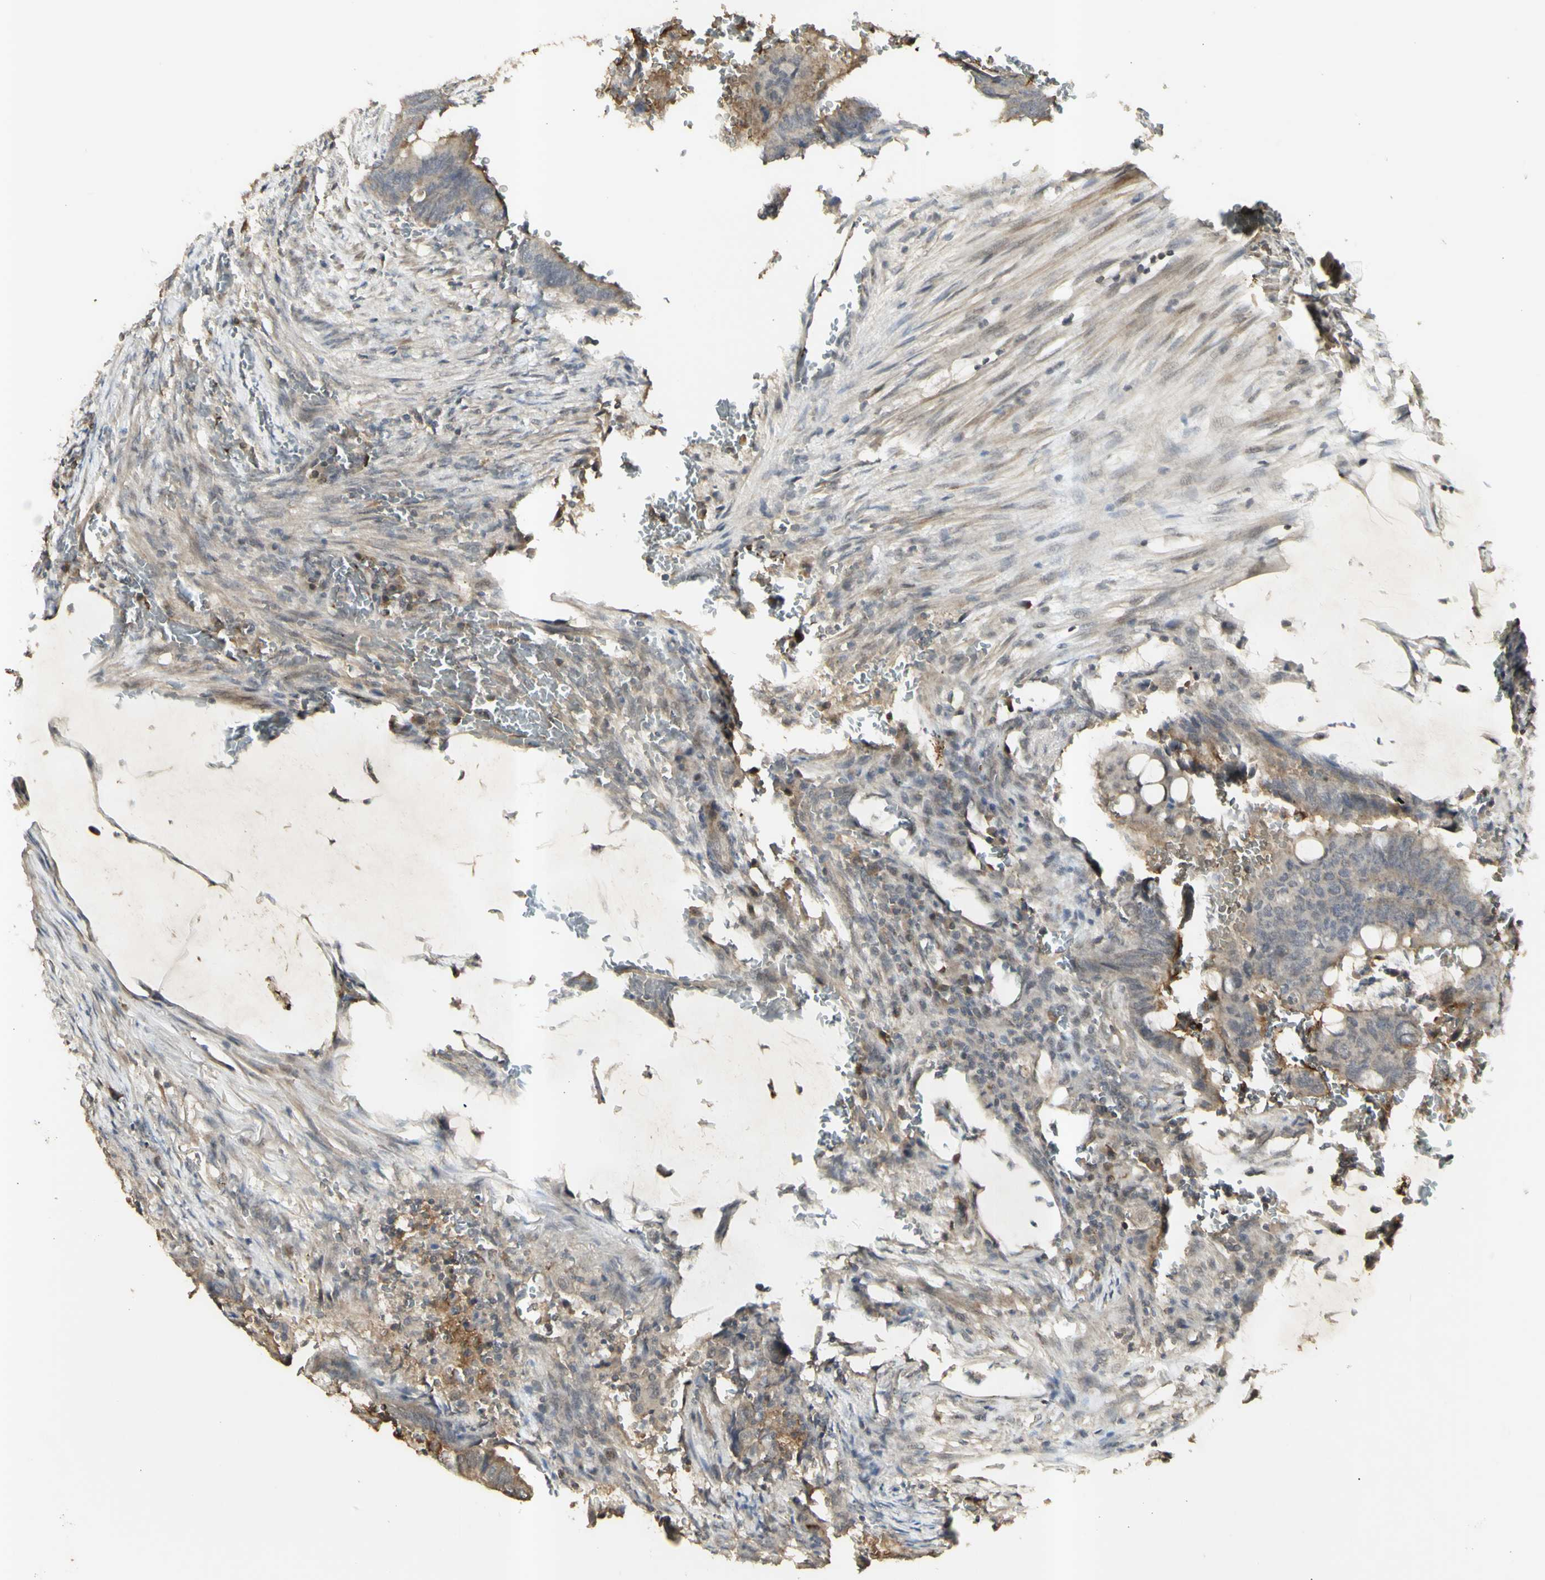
{"staining": {"intensity": "moderate", "quantity": "25%-75%", "location": "cytoplasmic/membranous"}, "tissue": "colorectal cancer", "cell_type": "Tumor cells", "image_type": "cancer", "snomed": [{"axis": "morphology", "description": "Normal tissue, NOS"}, {"axis": "morphology", "description": "Adenocarcinoma, NOS"}, {"axis": "topography", "description": "Rectum"}, {"axis": "topography", "description": "Peripheral nerve tissue"}], "caption": "A micrograph of adenocarcinoma (colorectal) stained for a protein exhibits moderate cytoplasmic/membranous brown staining in tumor cells.", "gene": "ALOX12", "patient": {"sex": "male", "age": 92}}